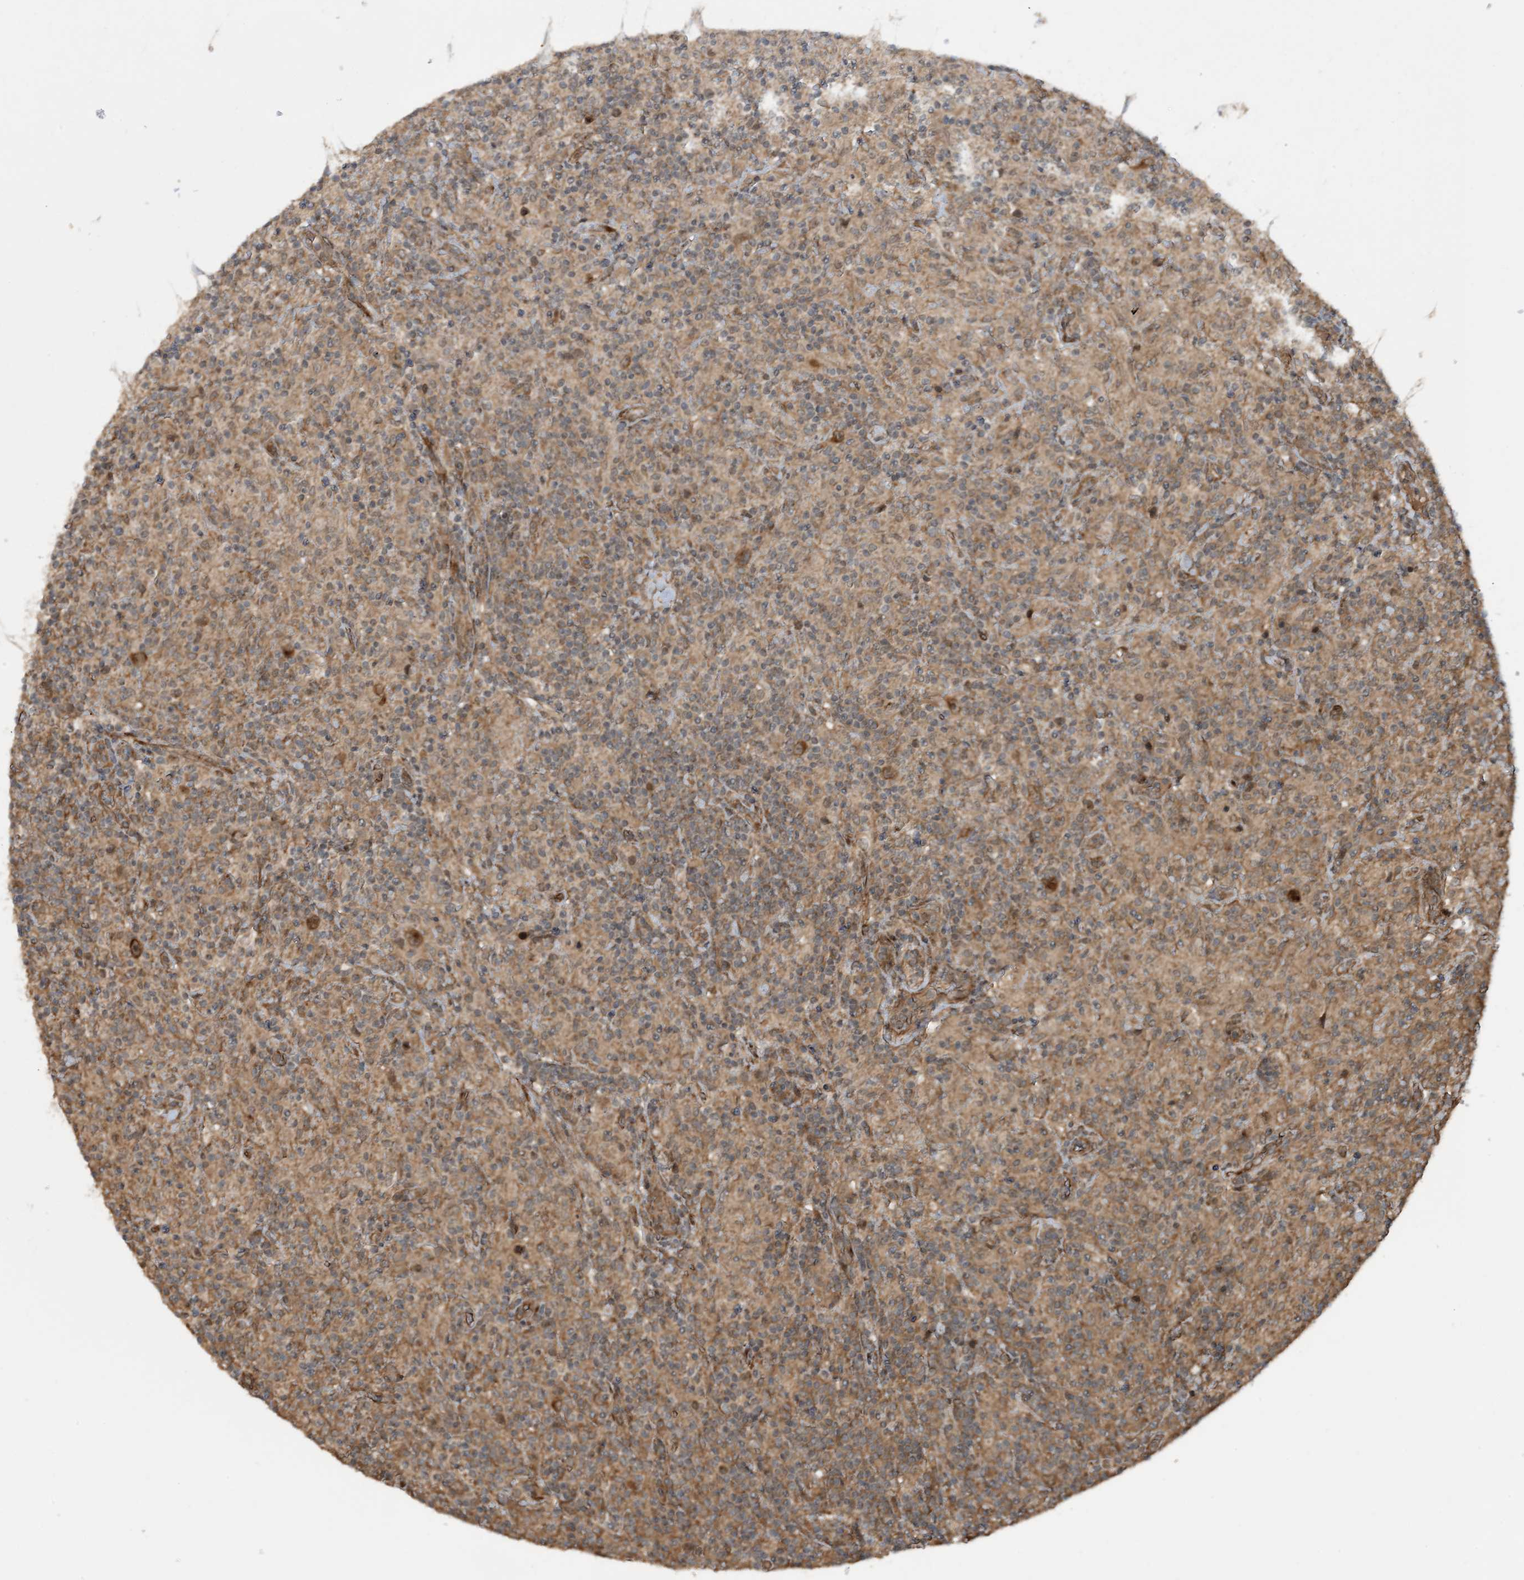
{"staining": {"intensity": "moderate", "quantity": ">75%", "location": "cytoplasmic/membranous"}, "tissue": "lymphoma", "cell_type": "Tumor cells", "image_type": "cancer", "snomed": [{"axis": "morphology", "description": "Hodgkin's disease, NOS"}, {"axis": "topography", "description": "Lymph node"}], "caption": "Lymphoma stained for a protein displays moderate cytoplasmic/membranous positivity in tumor cells.", "gene": "HEMK1", "patient": {"sex": "male", "age": 70}}